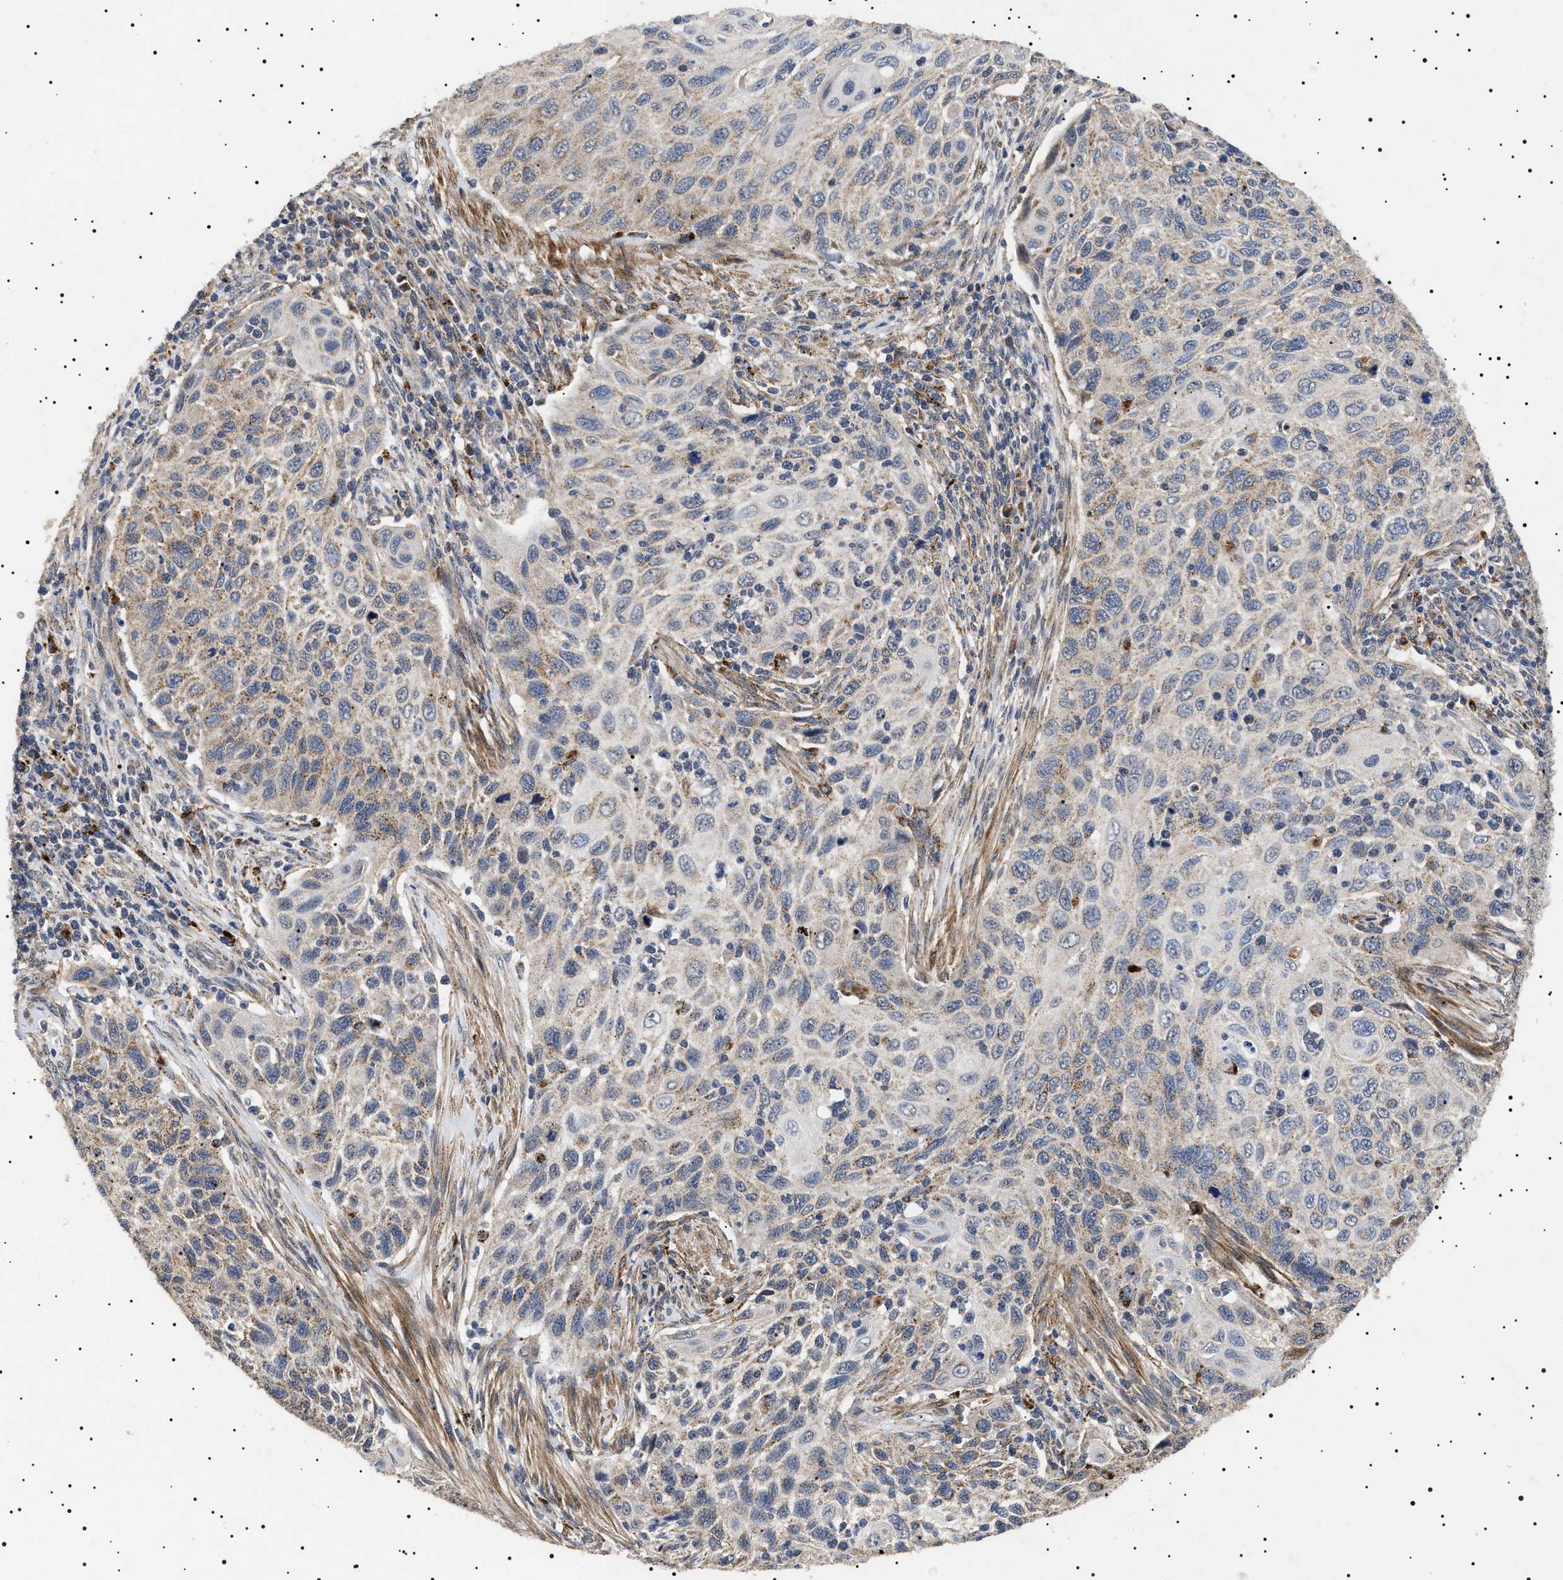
{"staining": {"intensity": "weak", "quantity": "25%-75%", "location": "cytoplasmic/membranous"}, "tissue": "cervical cancer", "cell_type": "Tumor cells", "image_type": "cancer", "snomed": [{"axis": "morphology", "description": "Squamous cell carcinoma, NOS"}, {"axis": "topography", "description": "Cervix"}], "caption": "Immunohistochemical staining of cervical cancer reveals weak cytoplasmic/membranous protein positivity in approximately 25%-75% of tumor cells.", "gene": "RAB34", "patient": {"sex": "female", "age": 70}}